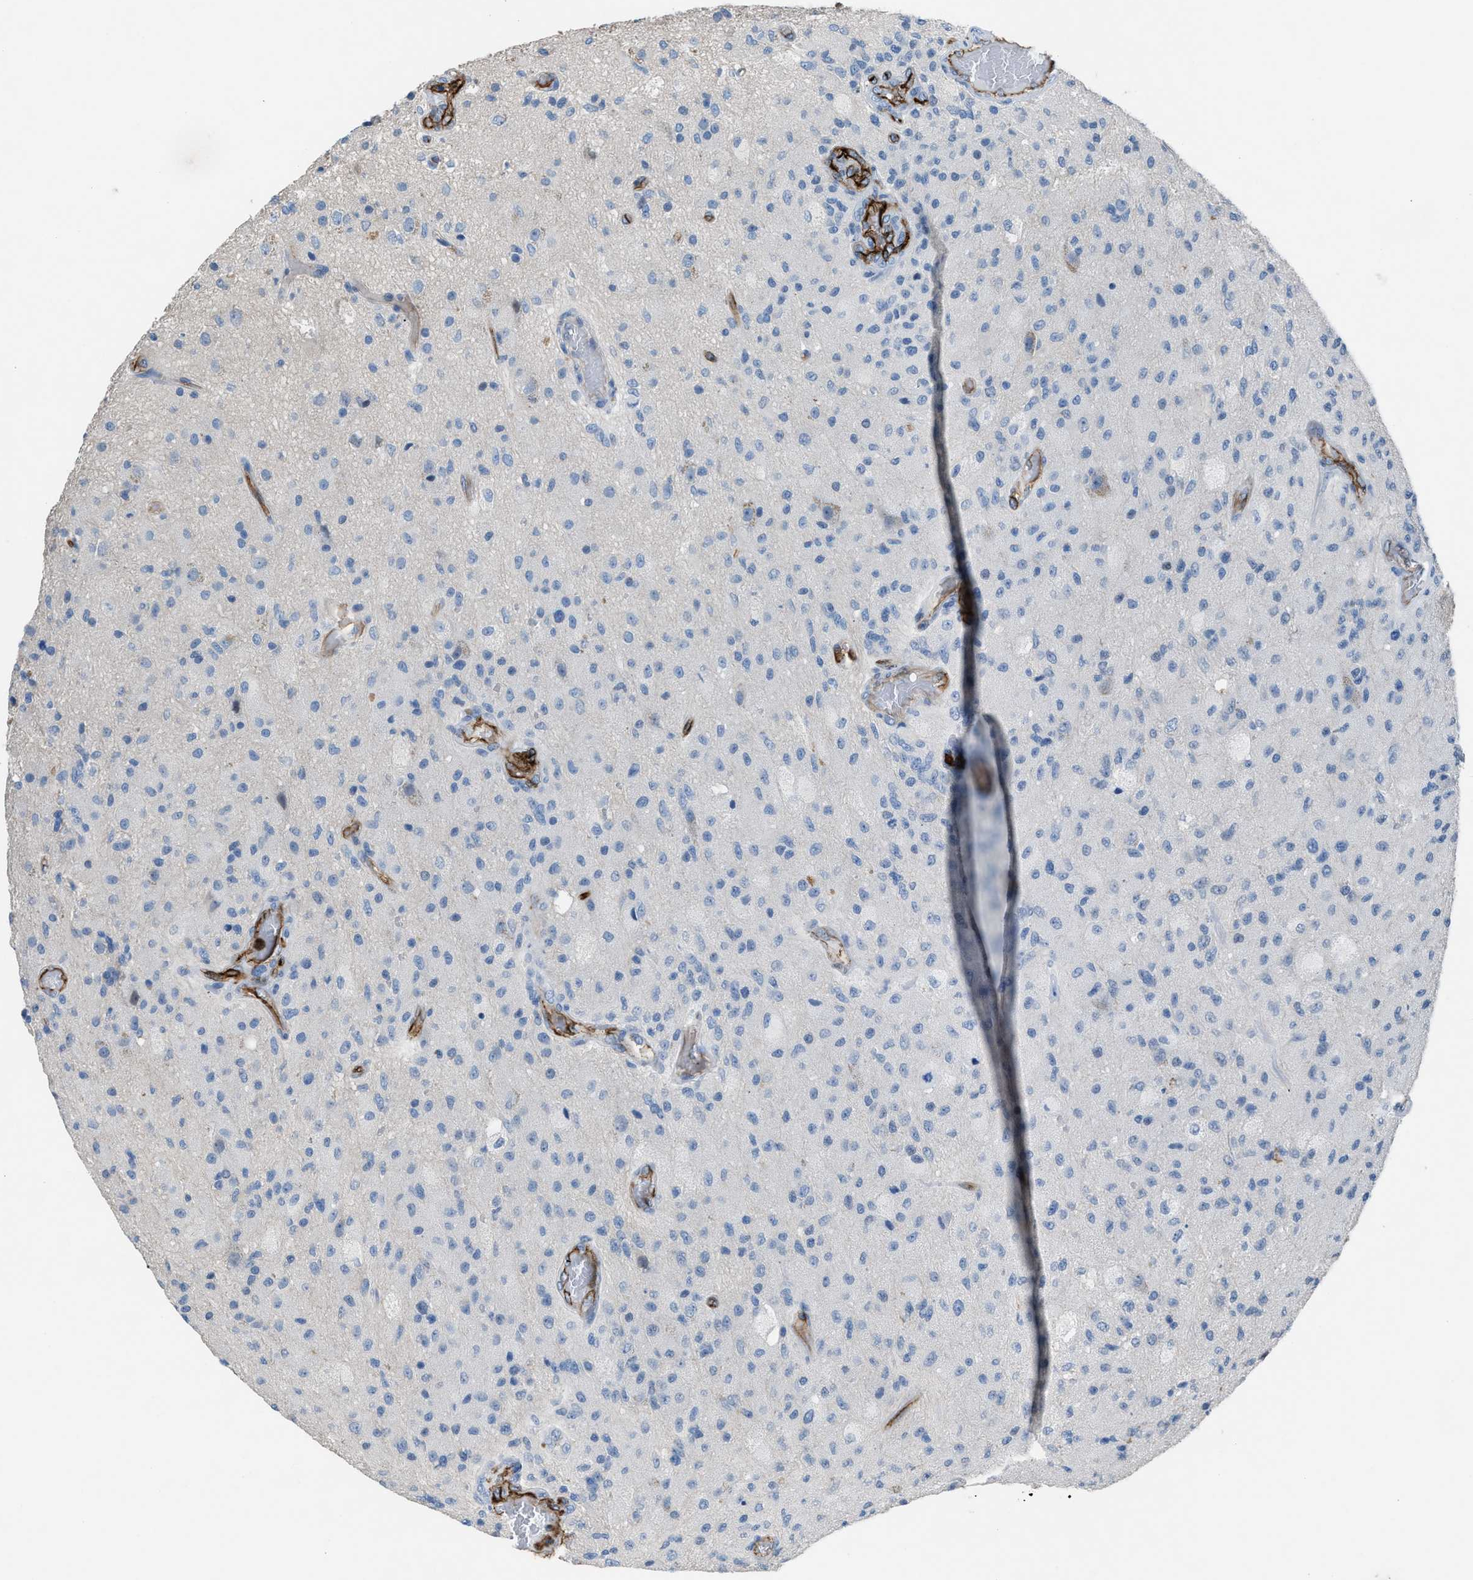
{"staining": {"intensity": "negative", "quantity": "none", "location": "none"}, "tissue": "glioma", "cell_type": "Tumor cells", "image_type": "cancer", "snomed": [{"axis": "morphology", "description": "Normal tissue, NOS"}, {"axis": "morphology", "description": "Glioma, malignant, High grade"}, {"axis": "topography", "description": "Cerebral cortex"}], "caption": "This is a micrograph of IHC staining of glioma, which shows no expression in tumor cells.", "gene": "DYSF", "patient": {"sex": "male", "age": 77}}